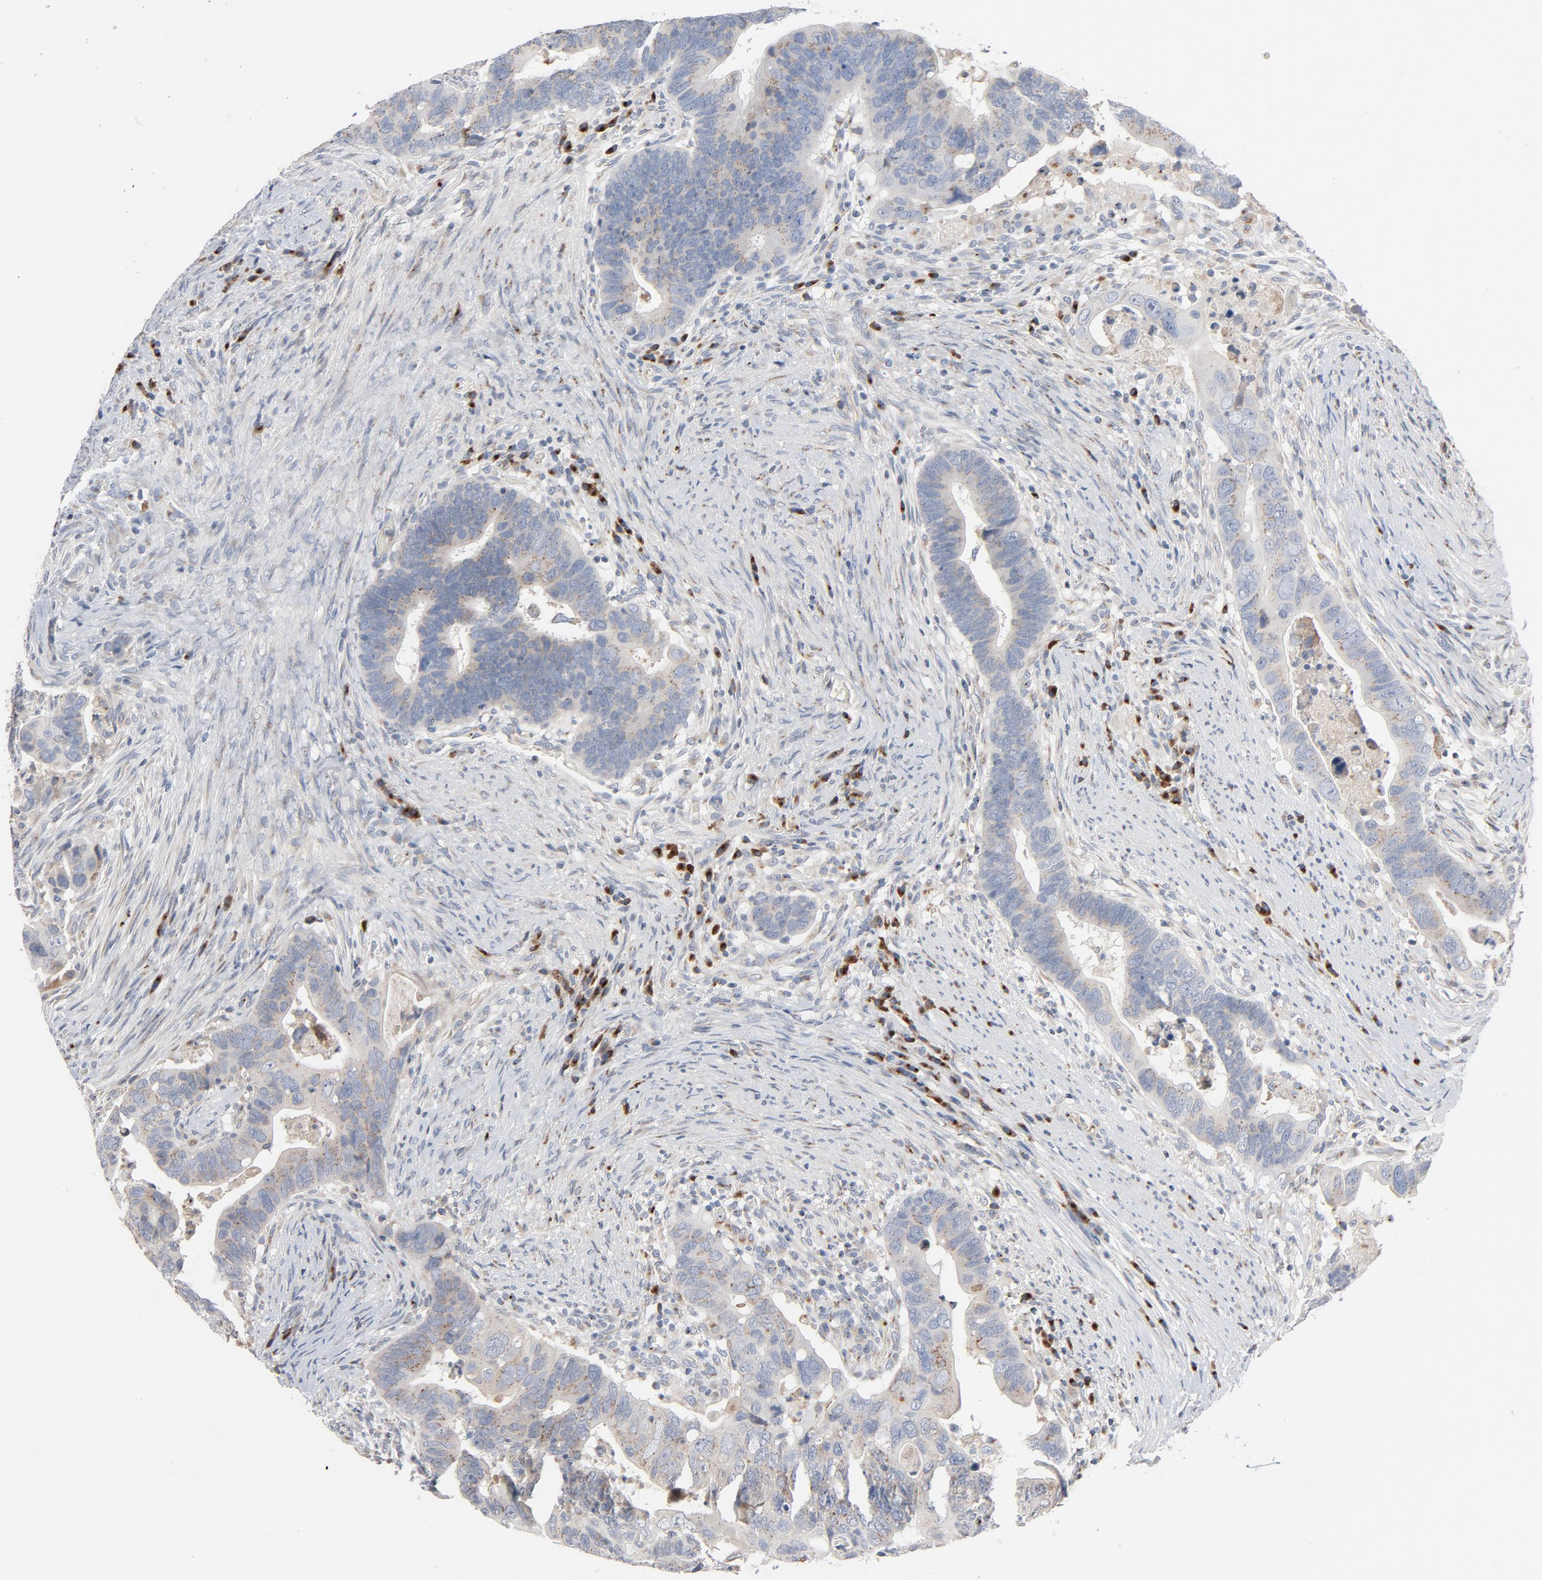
{"staining": {"intensity": "negative", "quantity": "none", "location": "none"}, "tissue": "colorectal cancer", "cell_type": "Tumor cells", "image_type": "cancer", "snomed": [{"axis": "morphology", "description": "Adenocarcinoma, NOS"}, {"axis": "topography", "description": "Rectum"}], "caption": "Immunohistochemical staining of human adenocarcinoma (colorectal) reveals no significant positivity in tumor cells.", "gene": "LMAN2", "patient": {"sex": "male", "age": 55}}